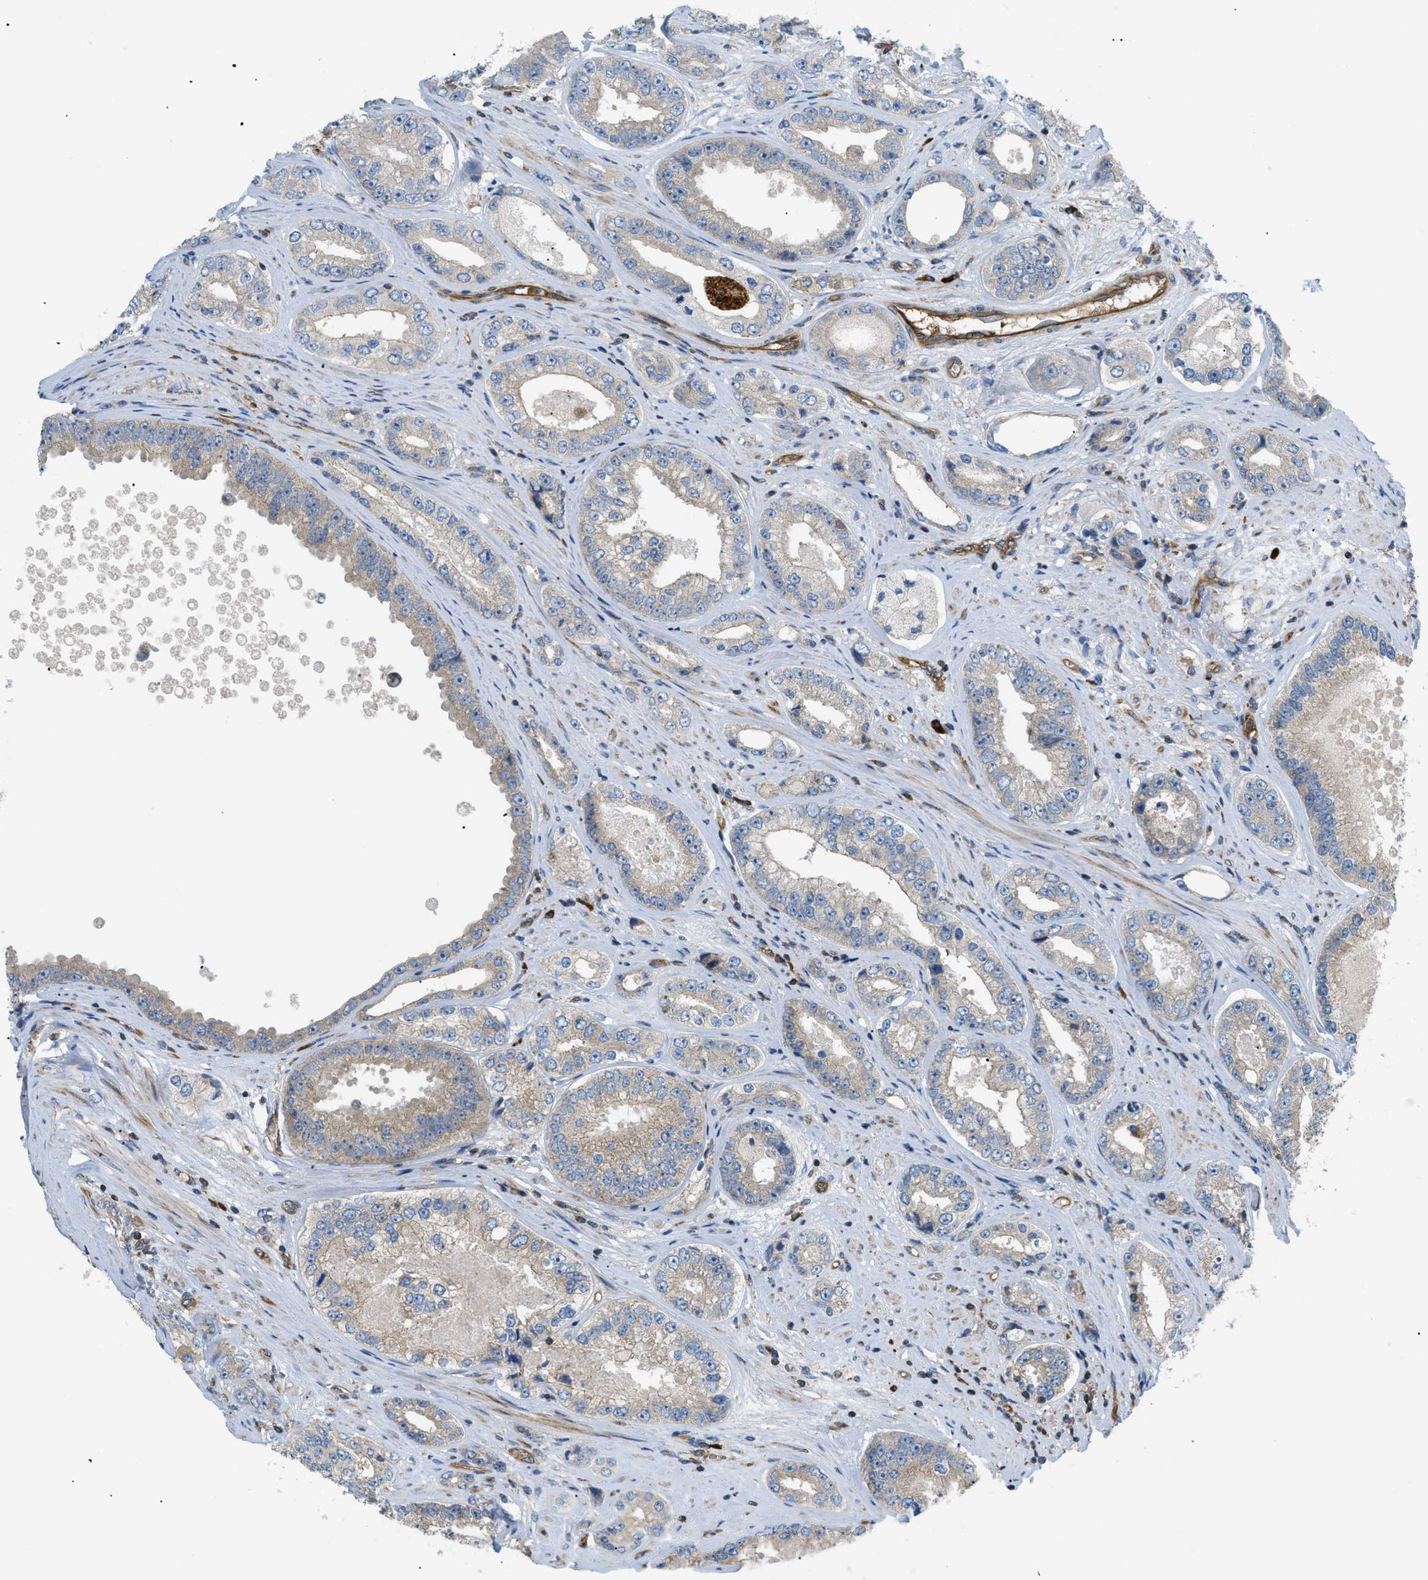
{"staining": {"intensity": "moderate", "quantity": "<25%", "location": "cytoplasmic/membranous"}, "tissue": "prostate cancer", "cell_type": "Tumor cells", "image_type": "cancer", "snomed": [{"axis": "morphology", "description": "Adenocarcinoma, High grade"}, {"axis": "topography", "description": "Prostate"}], "caption": "Immunohistochemistry (IHC) photomicrograph of human adenocarcinoma (high-grade) (prostate) stained for a protein (brown), which exhibits low levels of moderate cytoplasmic/membranous staining in approximately <25% of tumor cells.", "gene": "ATP2A3", "patient": {"sex": "male", "age": 61}}